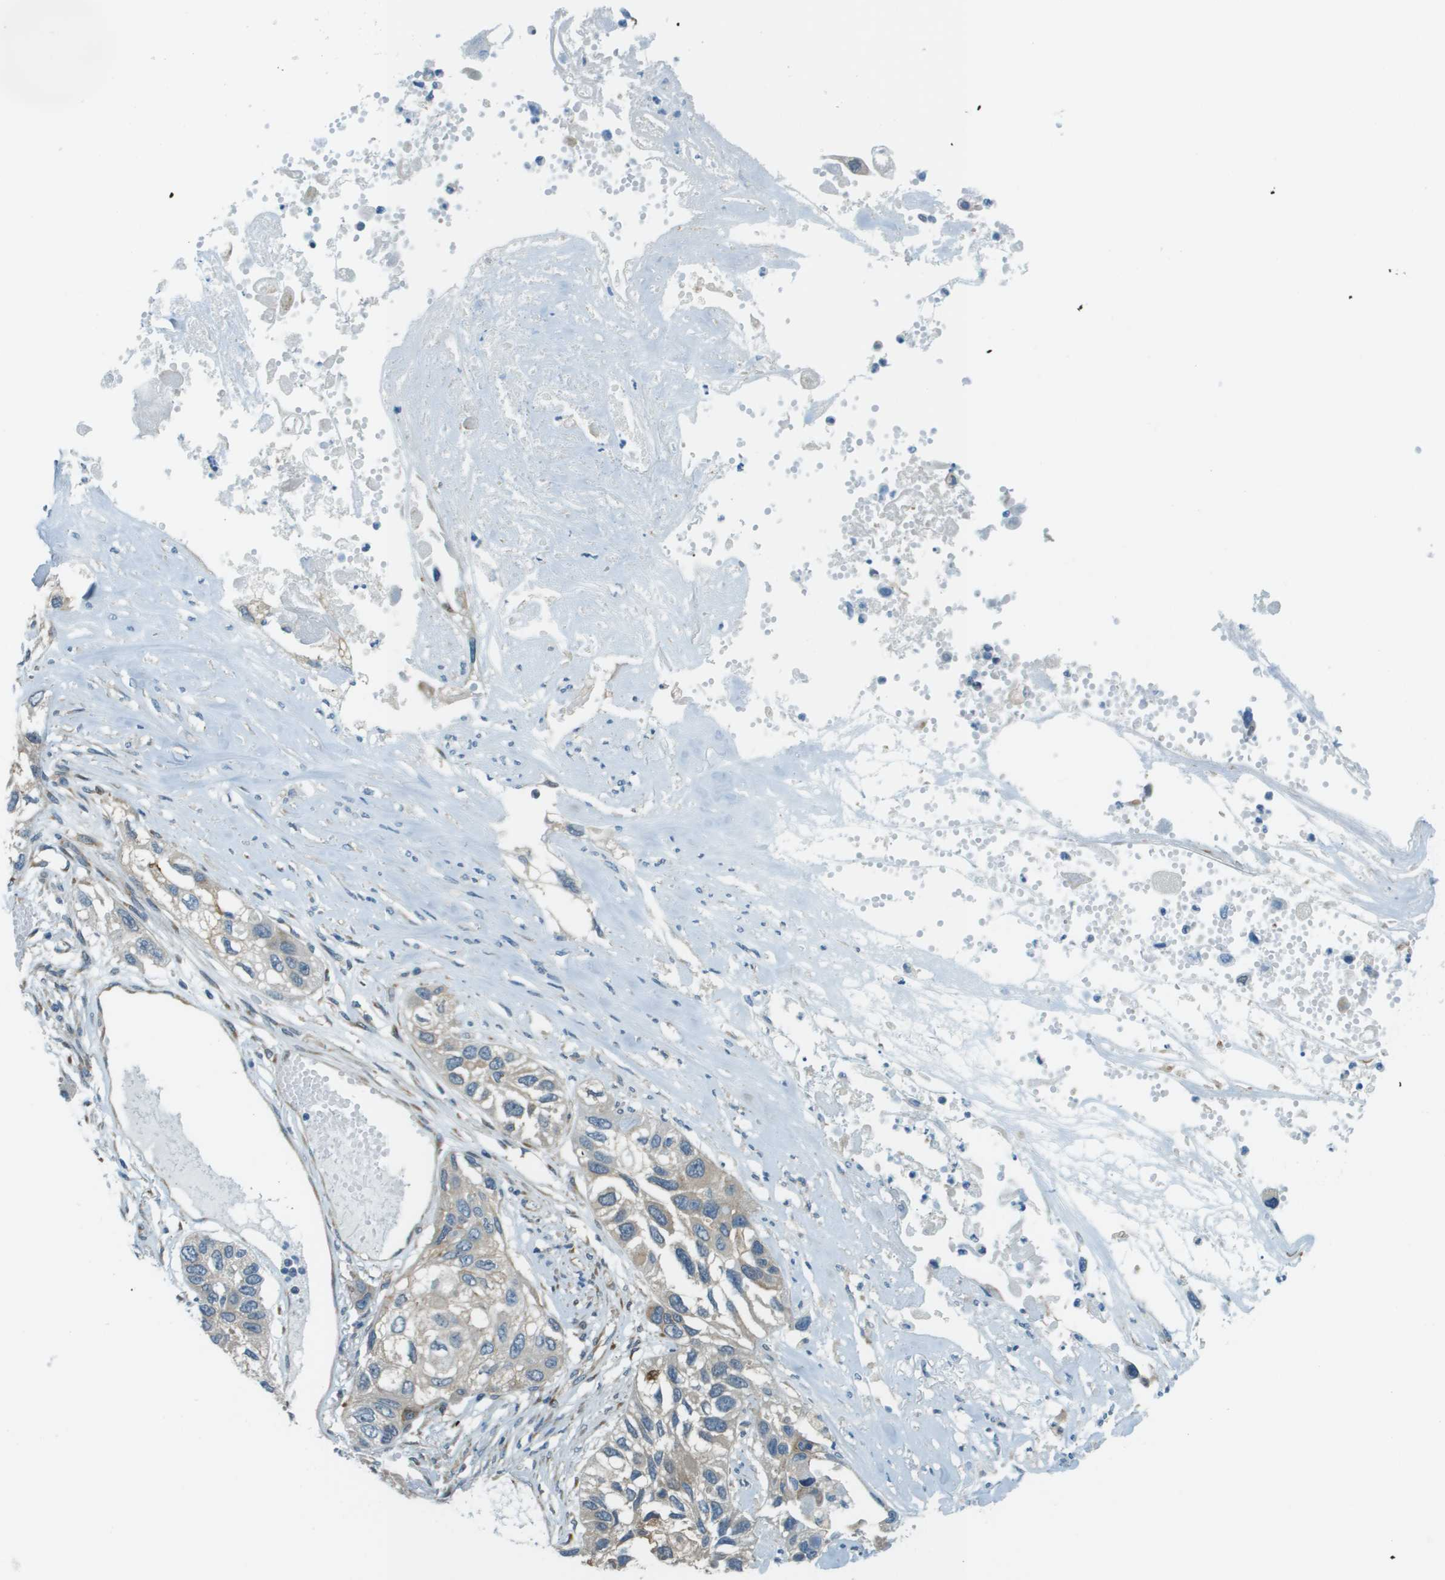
{"staining": {"intensity": "weak", "quantity": "25%-75%", "location": "cytoplasmic/membranous"}, "tissue": "lung cancer", "cell_type": "Tumor cells", "image_type": "cancer", "snomed": [{"axis": "morphology", "description": "Squamous cell carcinoma, NOS"}, {"axis": "topography", "description": "Lung"}], "caption": "This photomicrograph shows lung squamous cell carcinoma stained with immunohistochemistry to label a protein in brown. The cytoplasmic/membranous of tumor cells show weak positivity for the protein. Nuclei are counter-stained blue.", "gene": "ACBD3", "patient": {"sex": "male", "age": 71}}